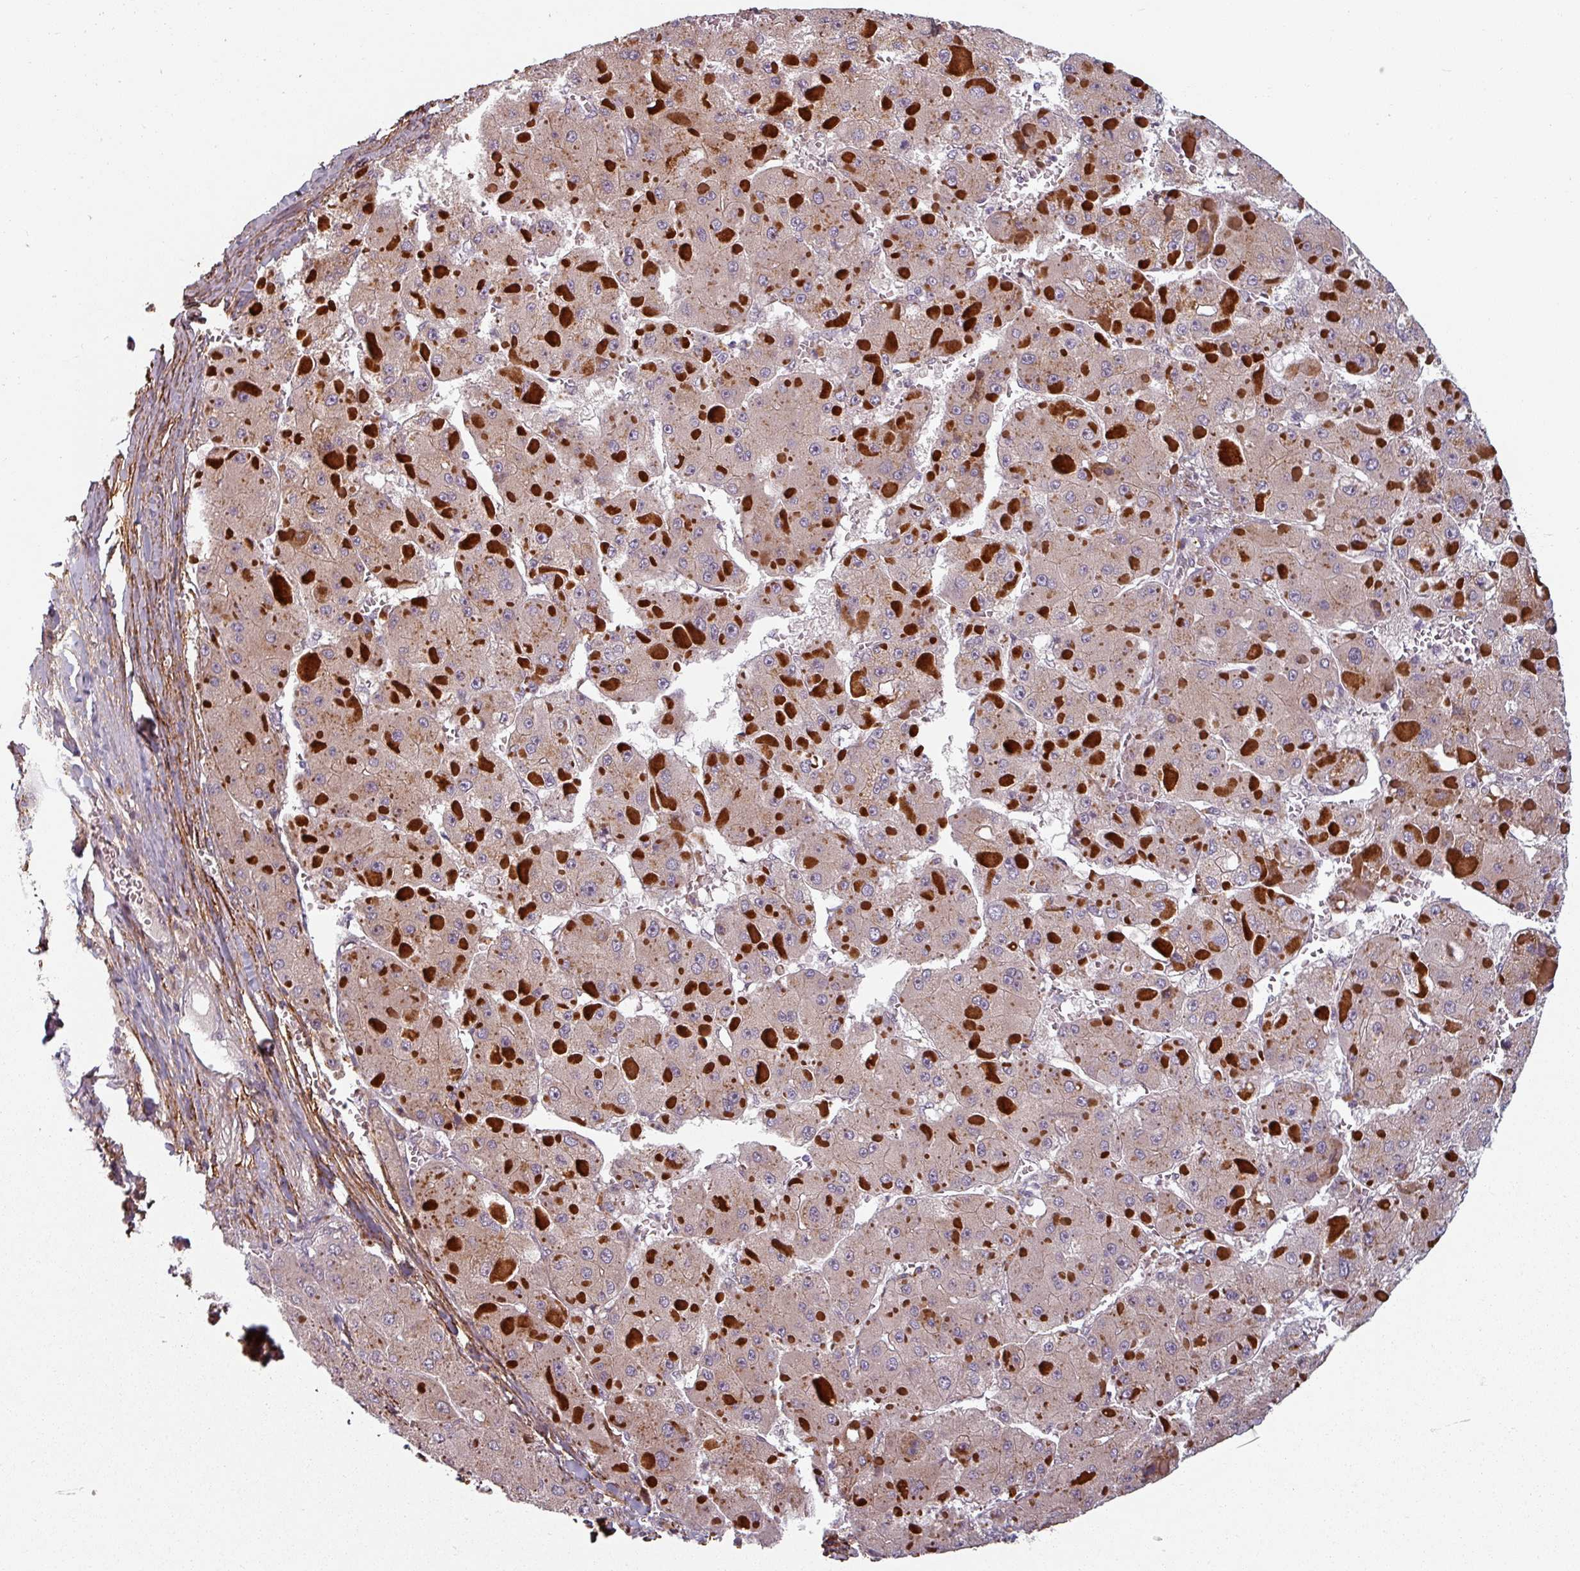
{"staining": {"intensity": "negative", "quantity": "none", "location": "none"}, "tissue": "liver cancer", "cell_type": "Tumor cells", "image_type": "cancer", "snomed": [{"axis": "morphology", "description": "Carcinoma, Hepatocellular, NOS"}, {"axis": "topography", "description": "Liver"}], "caption": "Immunohistochemistry of human hepatocellular carcinoma (liver) exhibits no positivity in tumor cells. (DAB immunohistochemistry (IHC) visualized using brightfield microscopy, high magnification).", "gene": "CYB5RL", "patient": {"sex": "female", "age": 73}}